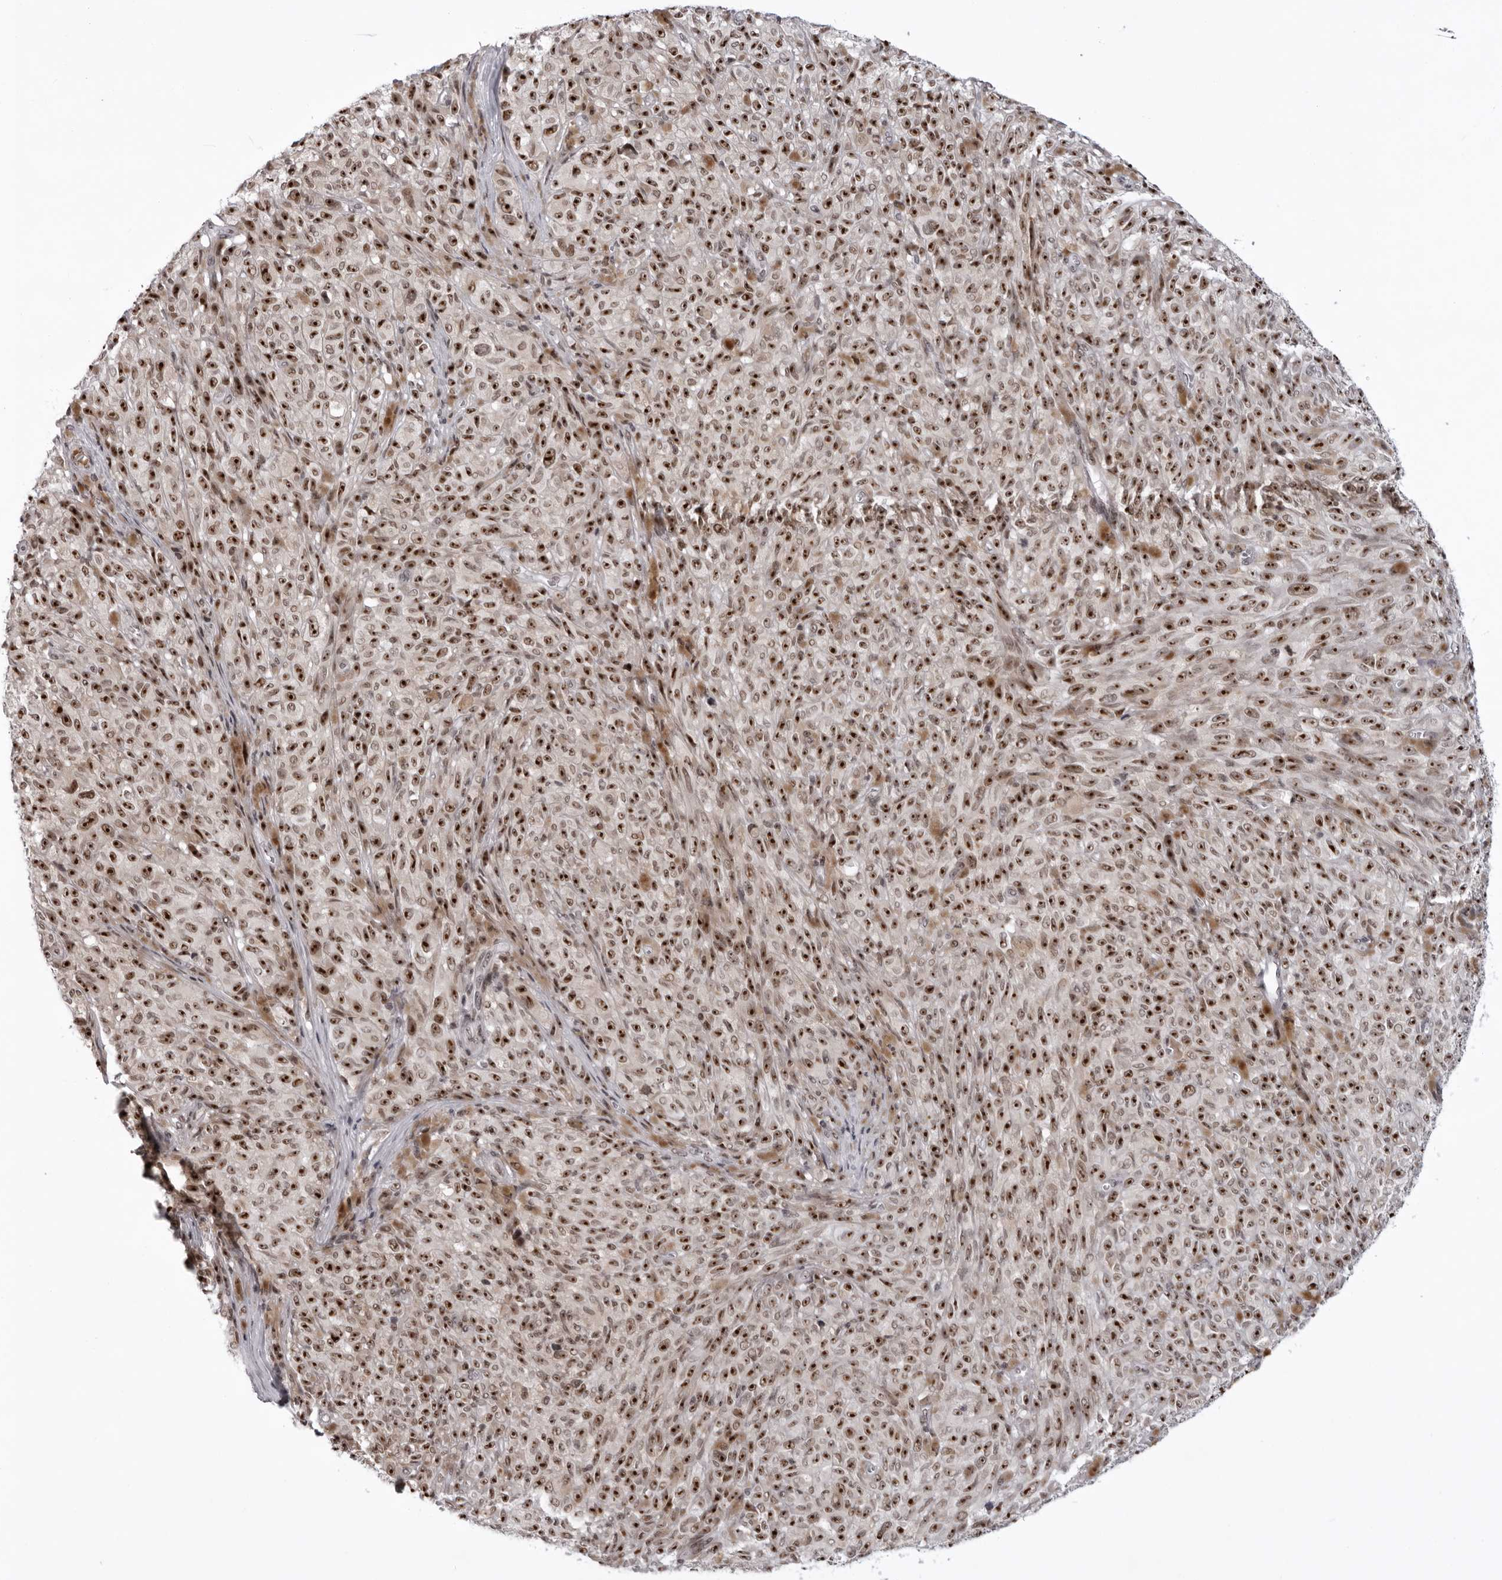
{"staining": {"intensity": "strong", "quantity": ">75%", "location": "nuclear"}, "tissue": "melanoma", "cell_type": "Tumor cells", "image_type": "cancer", "snomed": [{"axis": "morphology", "description": "Malignant melanoma, NOS"}, {"axis": "topography", "description": "Skin"}], "caption": "Brown immunohistochemical staining in human malignant melanoma reveals strong nuclear staining in approximately >75% of tumor cells.", "gene": "EXOSC10", "patient": {"sex": "female", "age": 82}}